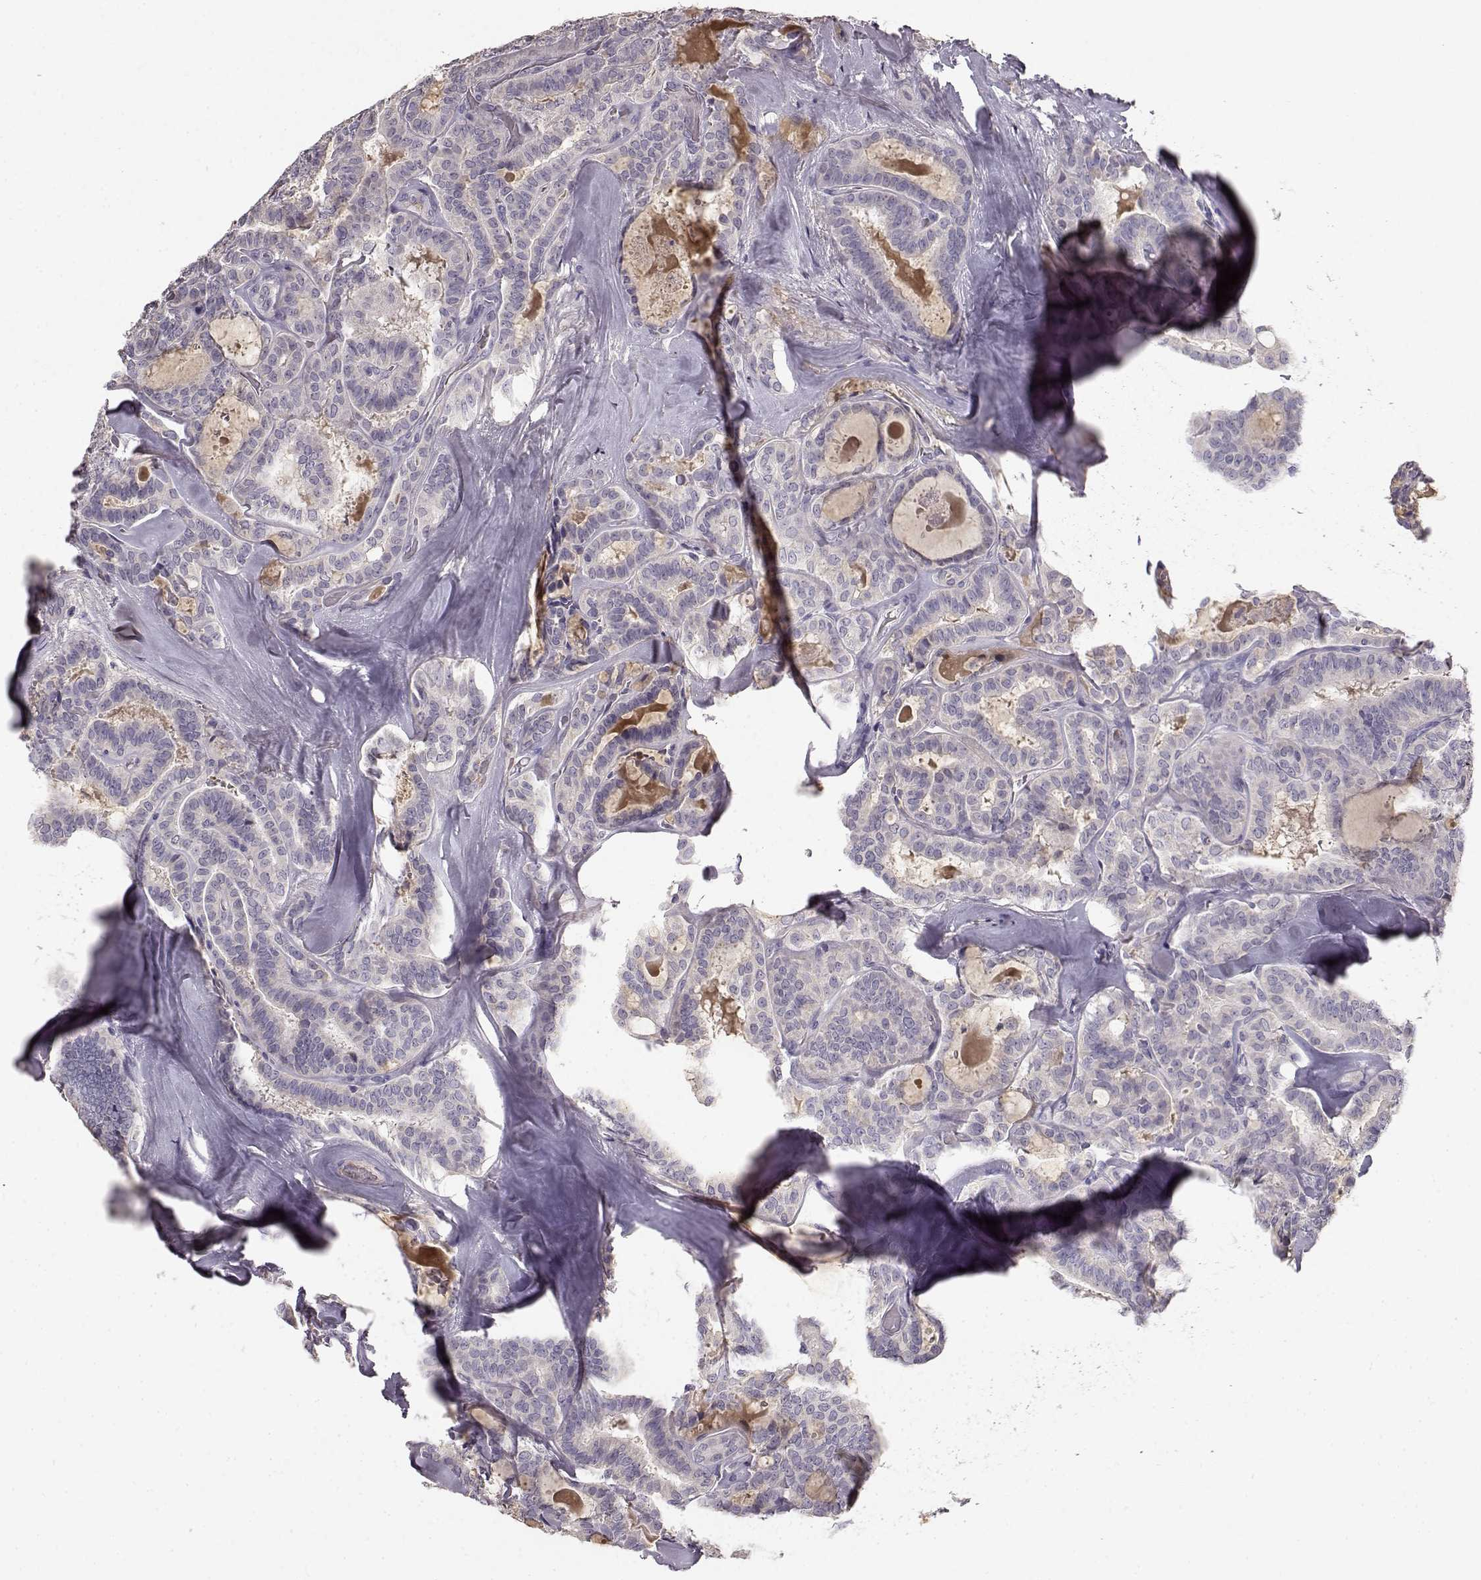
{"staining": {"intensity": "negative", "quantity": "none", "location": "none"}, "tissue": "thyroid cancer", "cell_type": "Tumor cells", "image_type": "cancer", "snomed": [{"axis": "morphology", "description": "Papillary adenocarcinoma, NOS"}, {"axis": "topography", "description": "Thyroid gland"}], "caption": "Immunohistochemistry micrograph of neoplastic tissue: thyroid papillary adenocarcinoma stained with DAB (3,3'-diaminobenzidine) exhibits no significant protein expression in tumor cells.", "gene": "YJEFN3", "patient": {"sex": "female", "age": 39}}